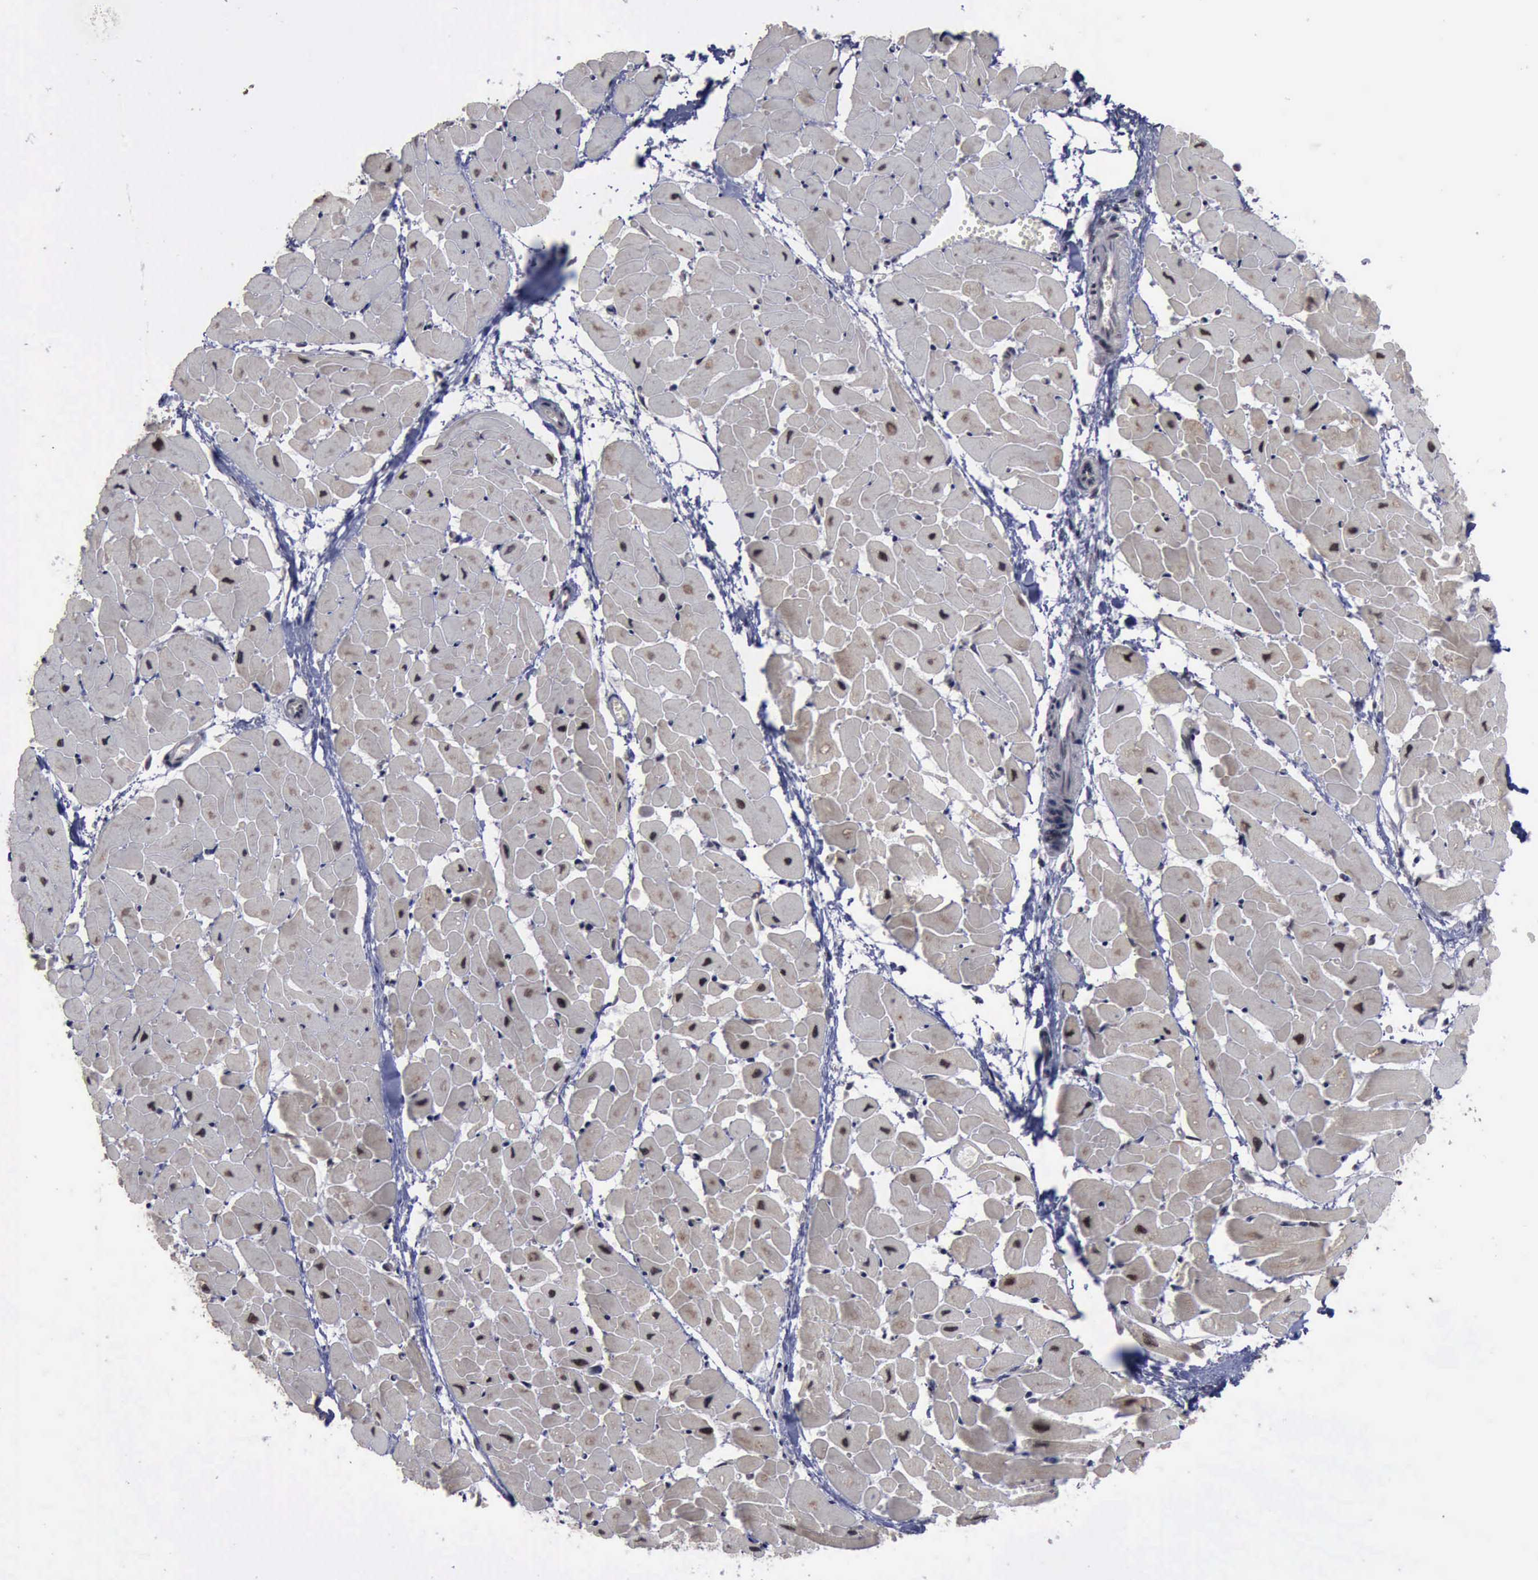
{"staining": {"intensity": "strong", "quantity": ">75%", "location": "nuclear"}, "tissue": "heart muscle", "cell_type": "Cardiomyocytes", "image_type": "normal", "snomed": [{"axis": "morphology", "description": "Normal tissue, NOS"}, {"axis": "topography", "description": "Heart"}], "caption": "Human heart muscle stained with a brown dye displays strong nuclear positive staining in approximately >75% of cardiomyocytes.", "gene": "RTCB", "patient": {"sex": "female", "age": 19}}